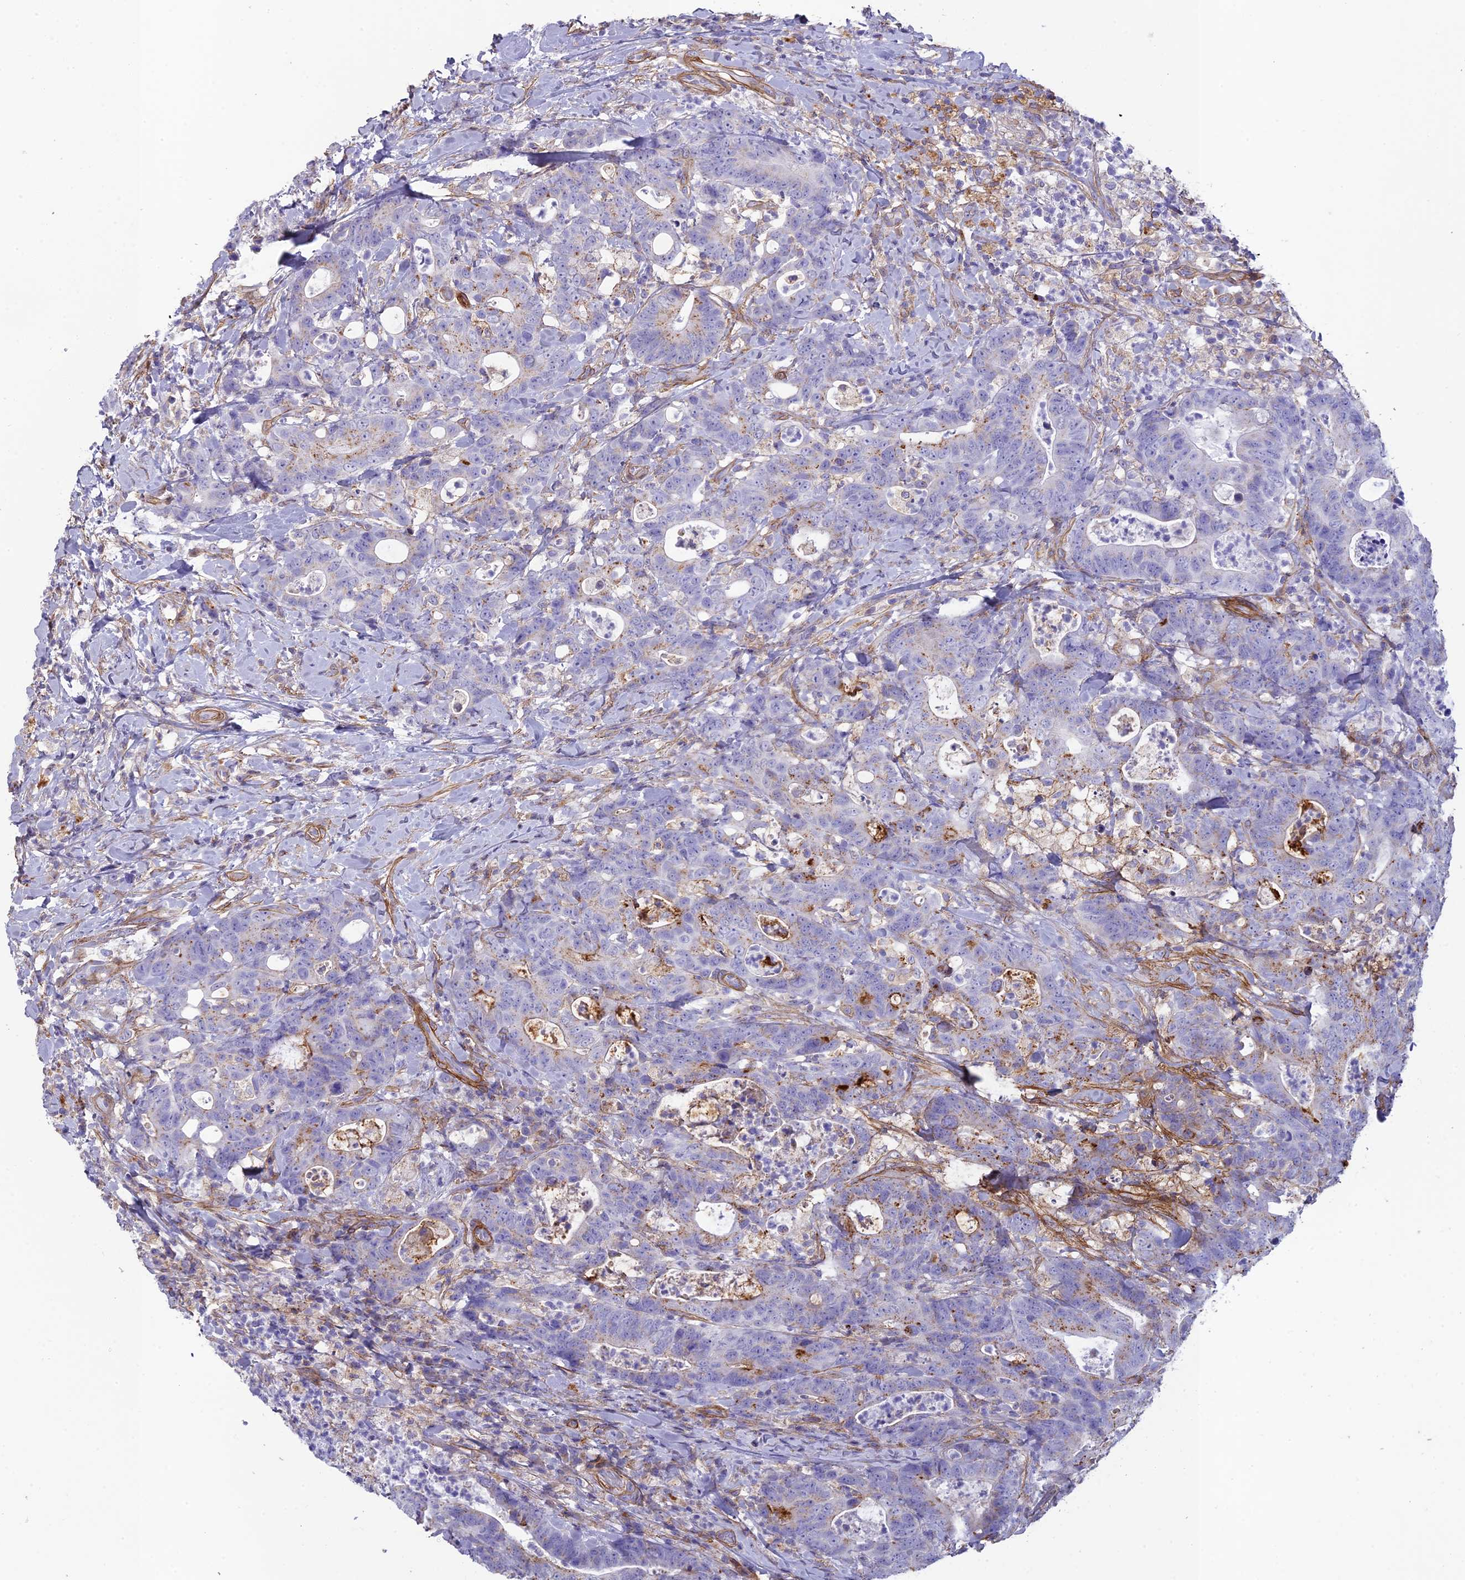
{"staining": {"intensity": "moderate", "quantity": "<25%", "location": "cytoplasmic/membranous"}, "tissue": "colorectal cancer", "cell_type": "Tumor cells", "image_type": "cancer", "snomed": [{"axis": "morphology", "description": "Adenocarcinoma, NOS"}, {"axis": "topography", "description": "Colon"}], "caption": "Immunohistochemical staining of human colorectal cancer (adenocarcinoma) demonstrates low levels of moderate cytoplasmic/membranous positivity in about <25% of tumor cells.", "gene": "TNS1", "patient": {"sex": "female", "age": 82}}